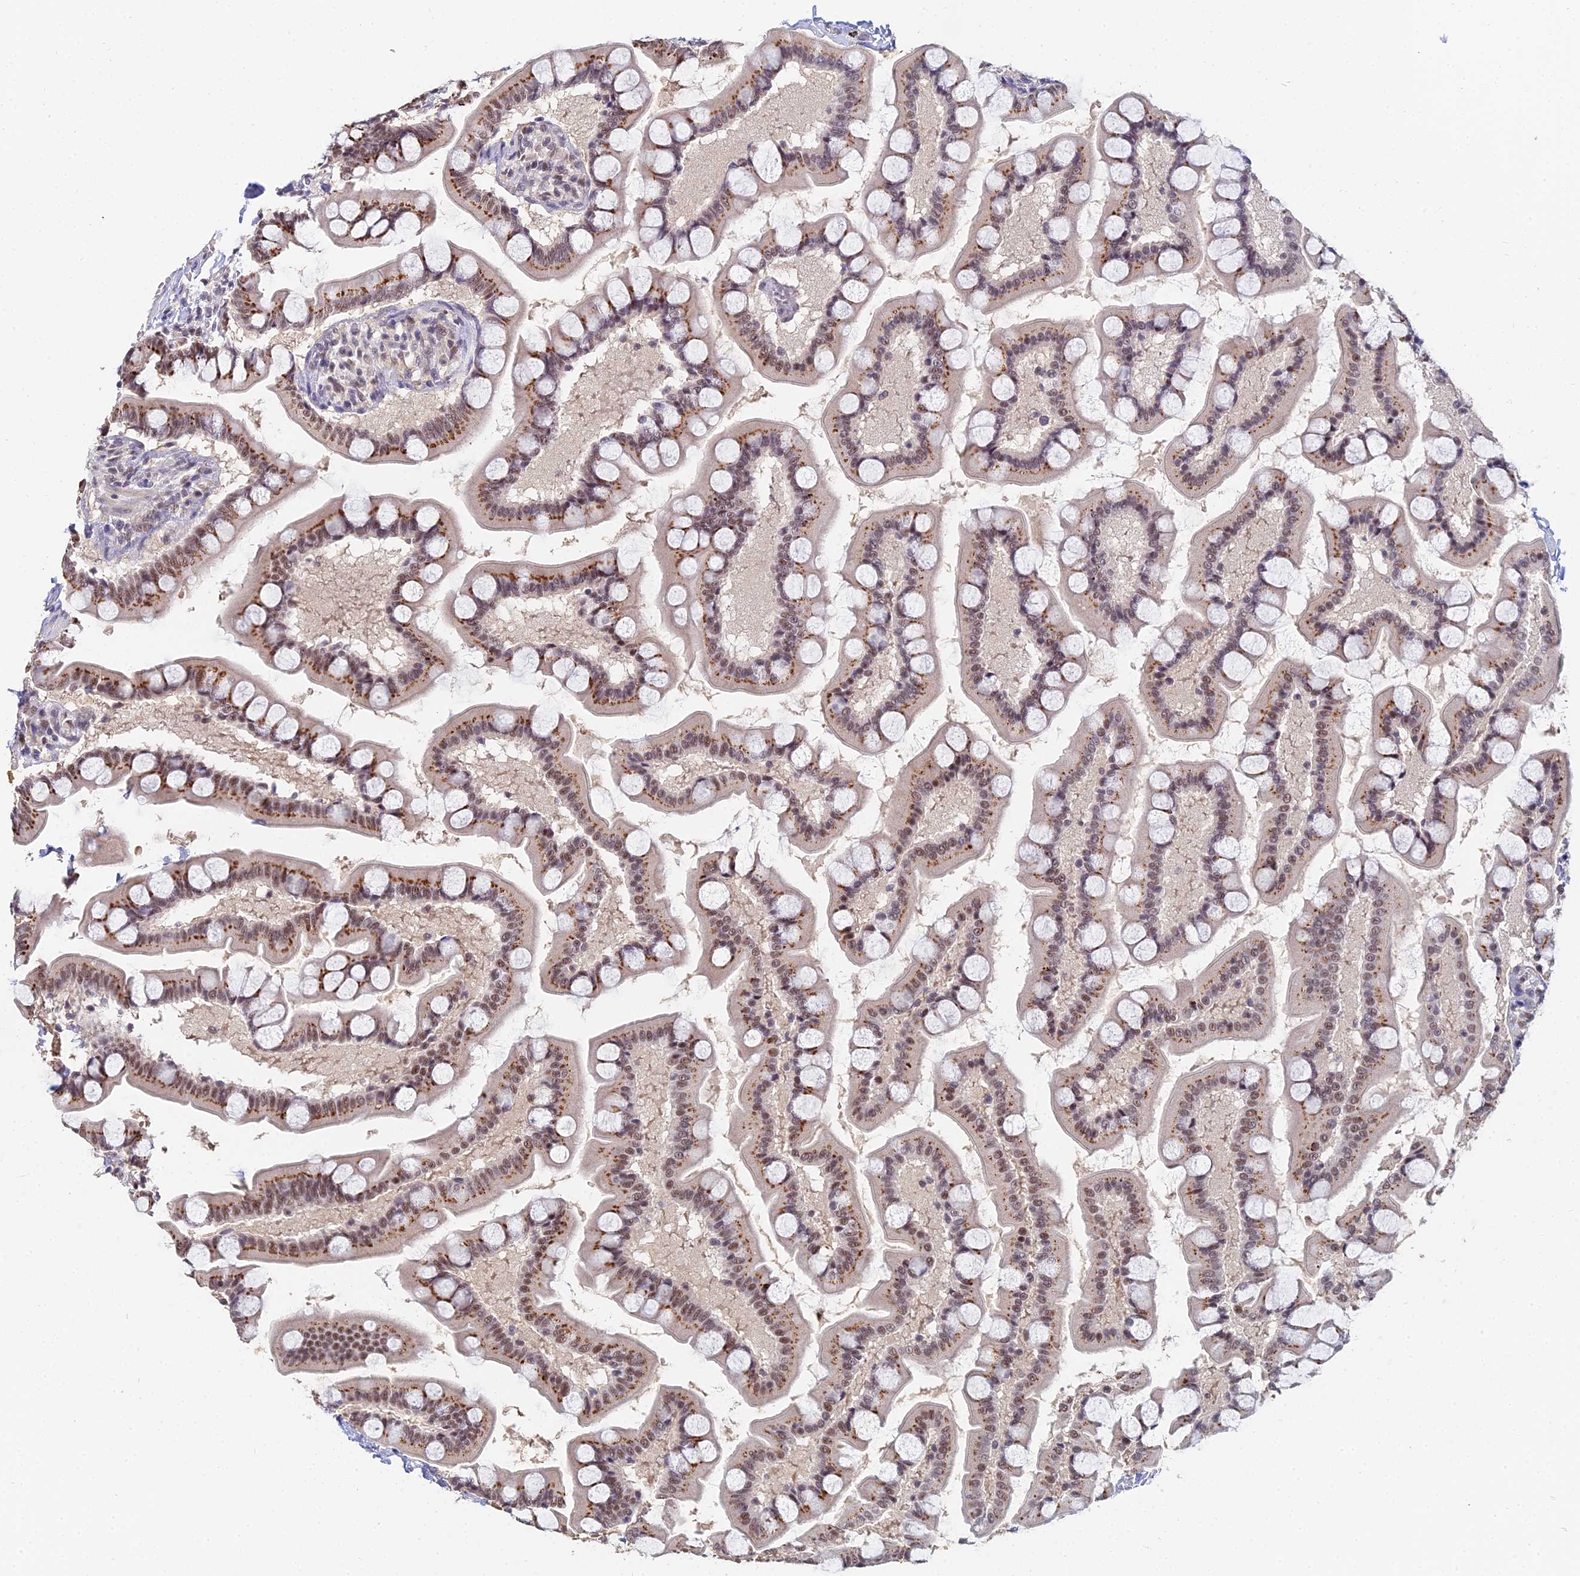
{"staining": {"intensity": "strong", "quantity": ">75%", "location": "cytoplasmic/membranous,nuclear"}, "tissue": "small intestine", "cell_type": "Glandular cells", "image_type": "normal", "snomed": [{"axis": "morphology", "description": "Normal tissue, NOS"}, {"axis": "topography", "description": "Small intestine"}], "caption": "Immunohistochemistry (IHC) micrograph of normal small intestine stained for a protein (brown), which reveals high levels of strong cytoplasmic/membranous,nuclear positivity in about >75% of glandular cells.", "gene": "THOC3", "patient": {"sex": "male", "age": 41}}